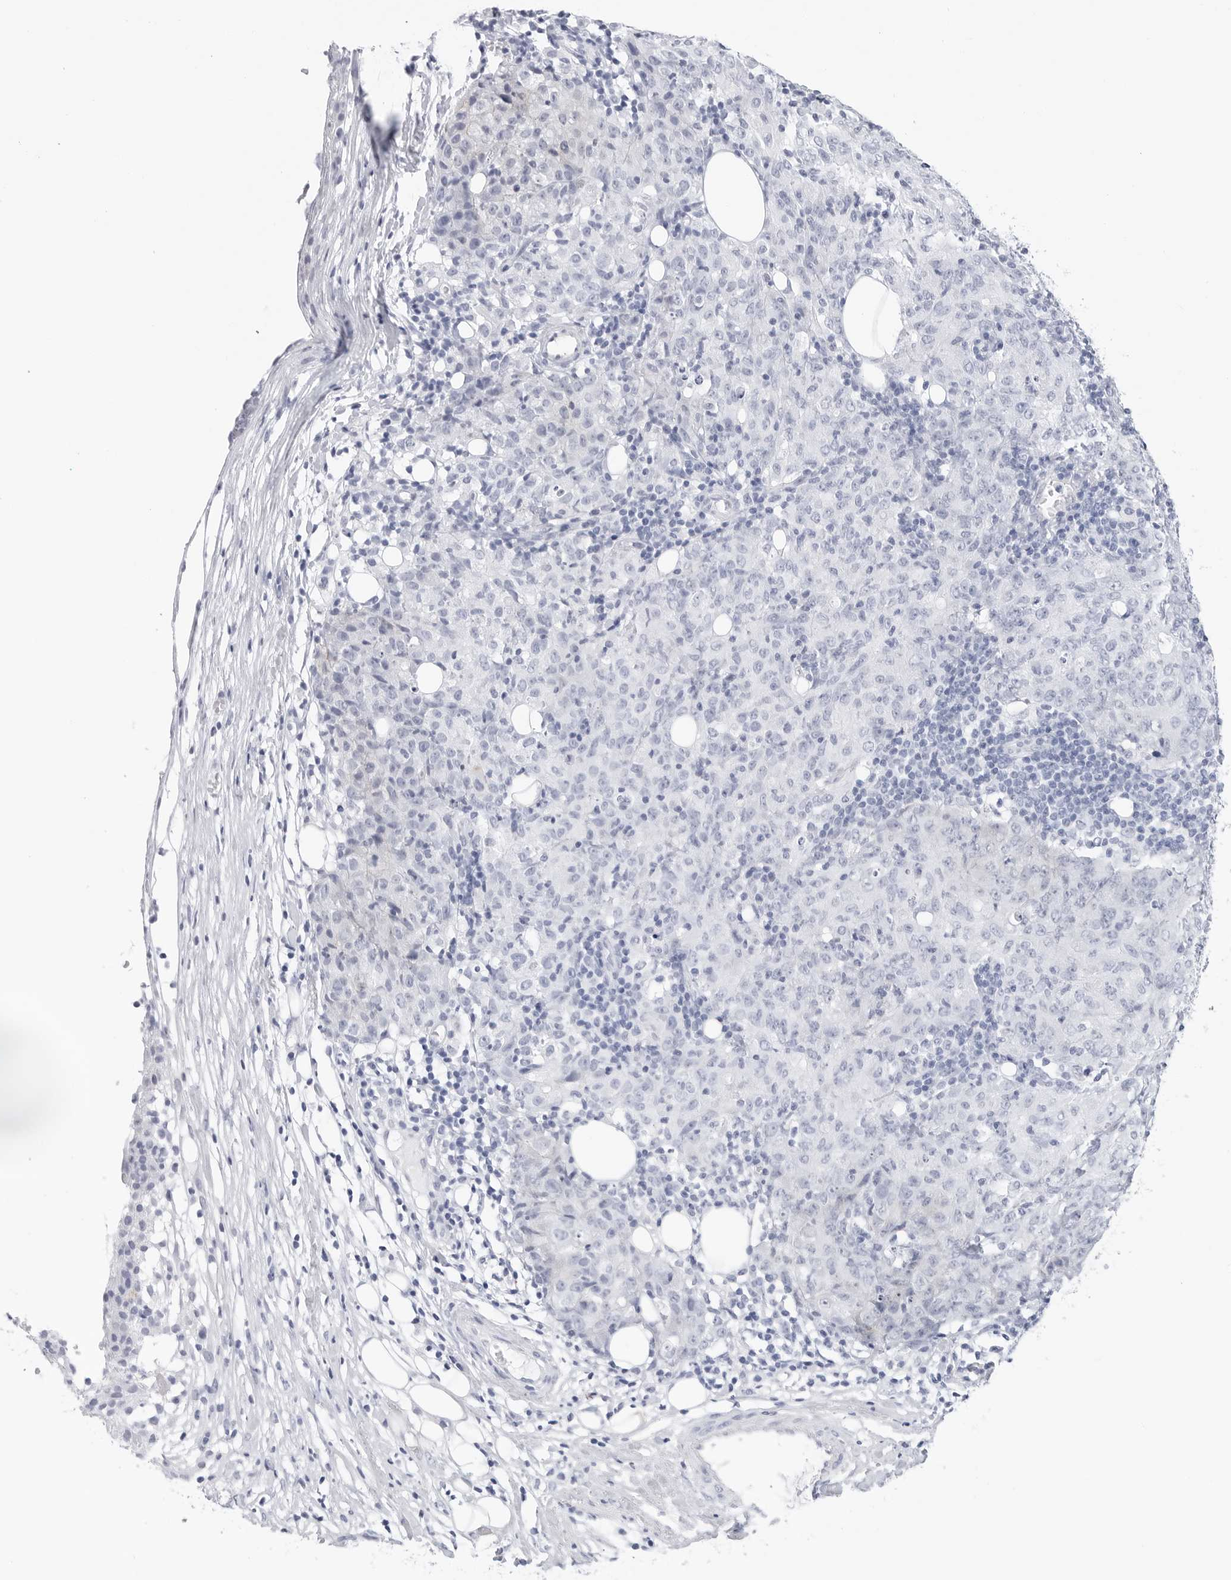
{"staining": {"intensity": "negative", "quantity": "none", "location": "none"}, "tissue": "ovarian cancer", "cell_type": "Tumor cells", "image_type": "cancer", "snomed": [{"axis": "morphology", "description": "Carcinoma, endometroid"}, {"axis": "topography", "description": "Ovary"}], "caption": "High power microscopy image of an immunohistochemistry (IHC) micrograph of ovarian cancer (endometroid carcinoma), revealing no significant expression in tumor cells.", "gene": "SLC19A1", "patient": {"sex": "female", "age": 42}}